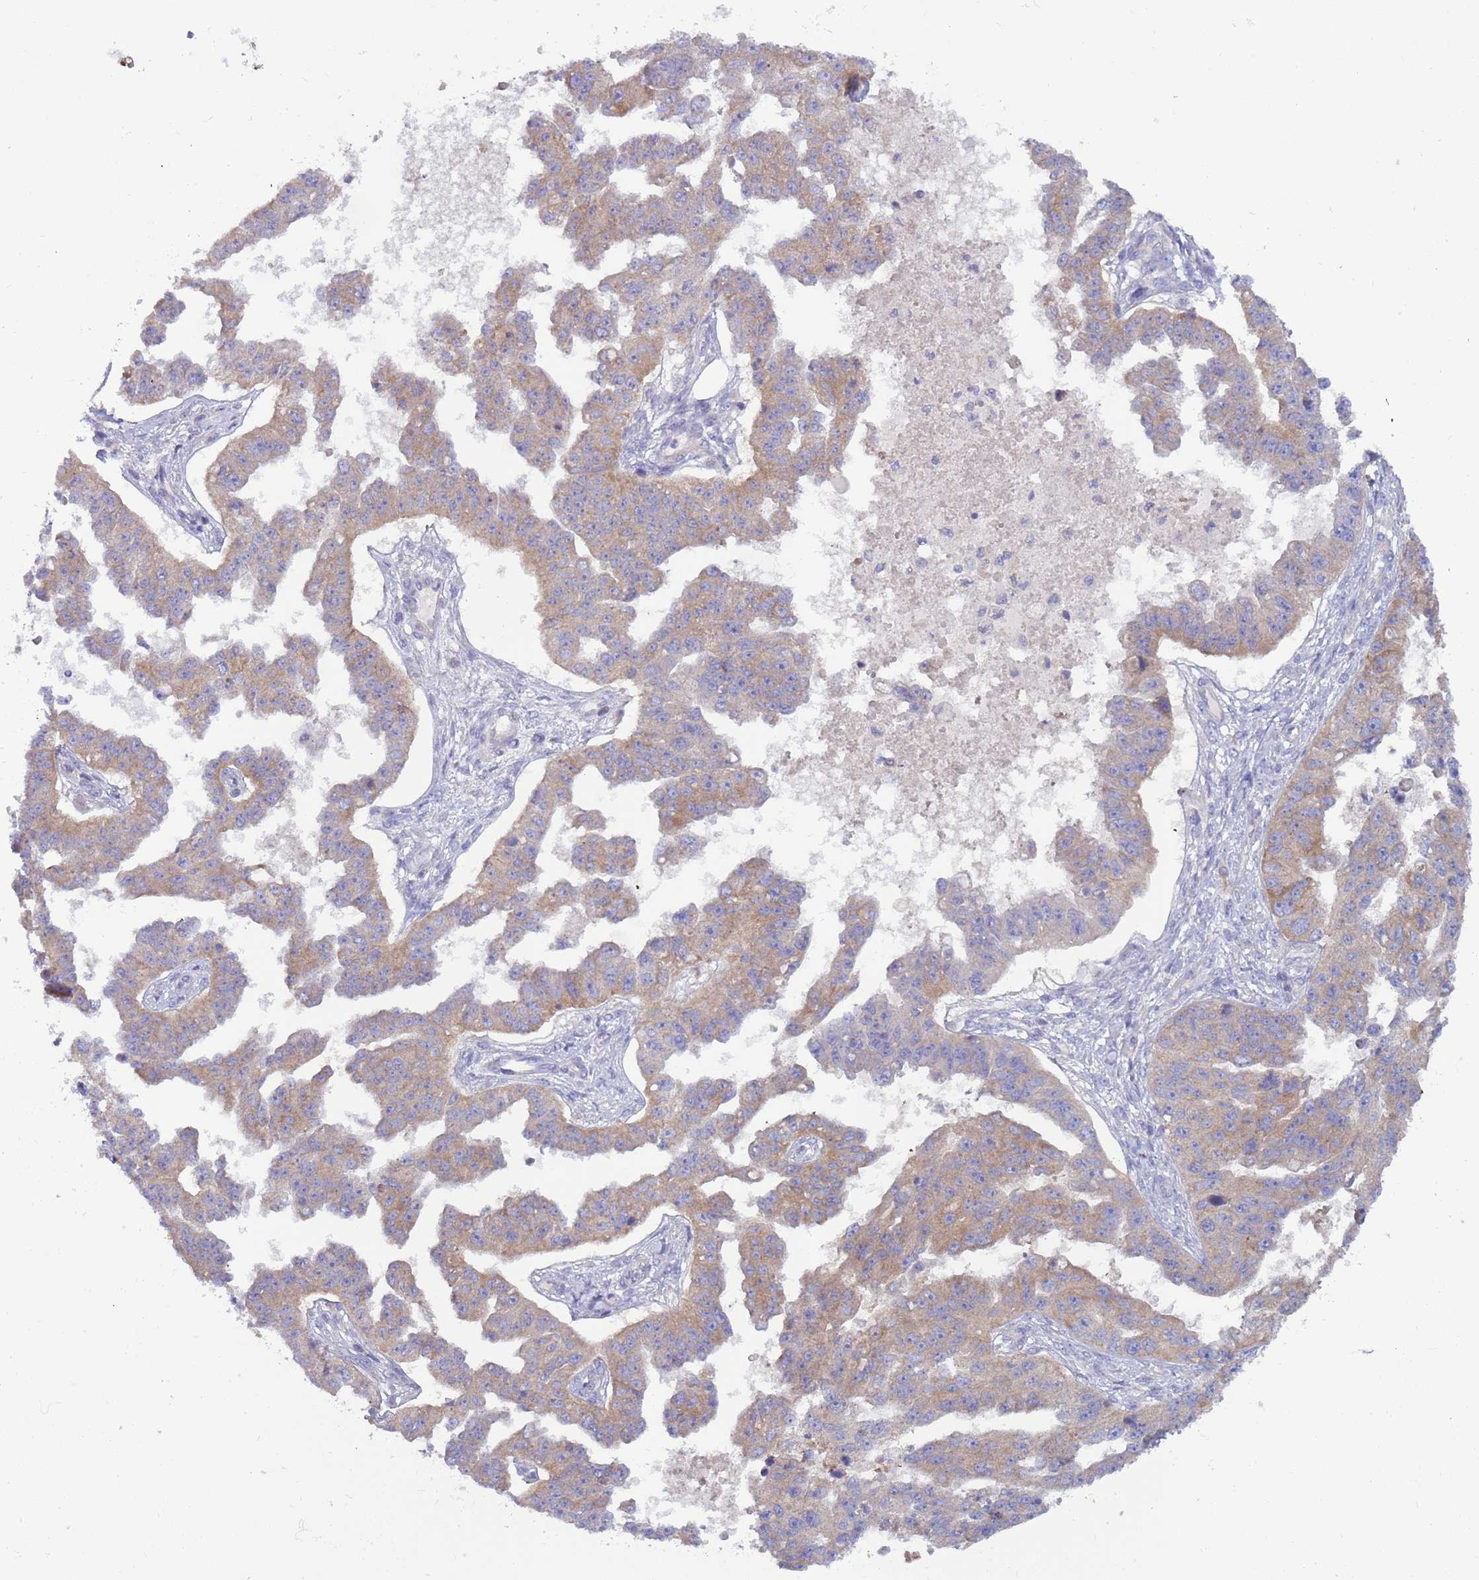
{"staining": {"intensity": "weak", "quantity": "25%-75%", "location": "cytoplasmic/membranous"}, "tissue": "ovarian cancer", "cell_type": "Tumor cells", "image_type": "cancer", "snomed": [{"axis": "morphology", "description": "Cystadenocarcinoma, serous, NOS"}, {"axis": "topography", "description": "Ovary"}], "caption": "IHC of ovarian cancer (serous cystadenocarcinoma) reveals low levels of weak cytoplasmic/membranous staining in about 25%-75% of tumor cells.", "gene": "UQCRQ", "patient": {"sex": "female", "age": 58}}